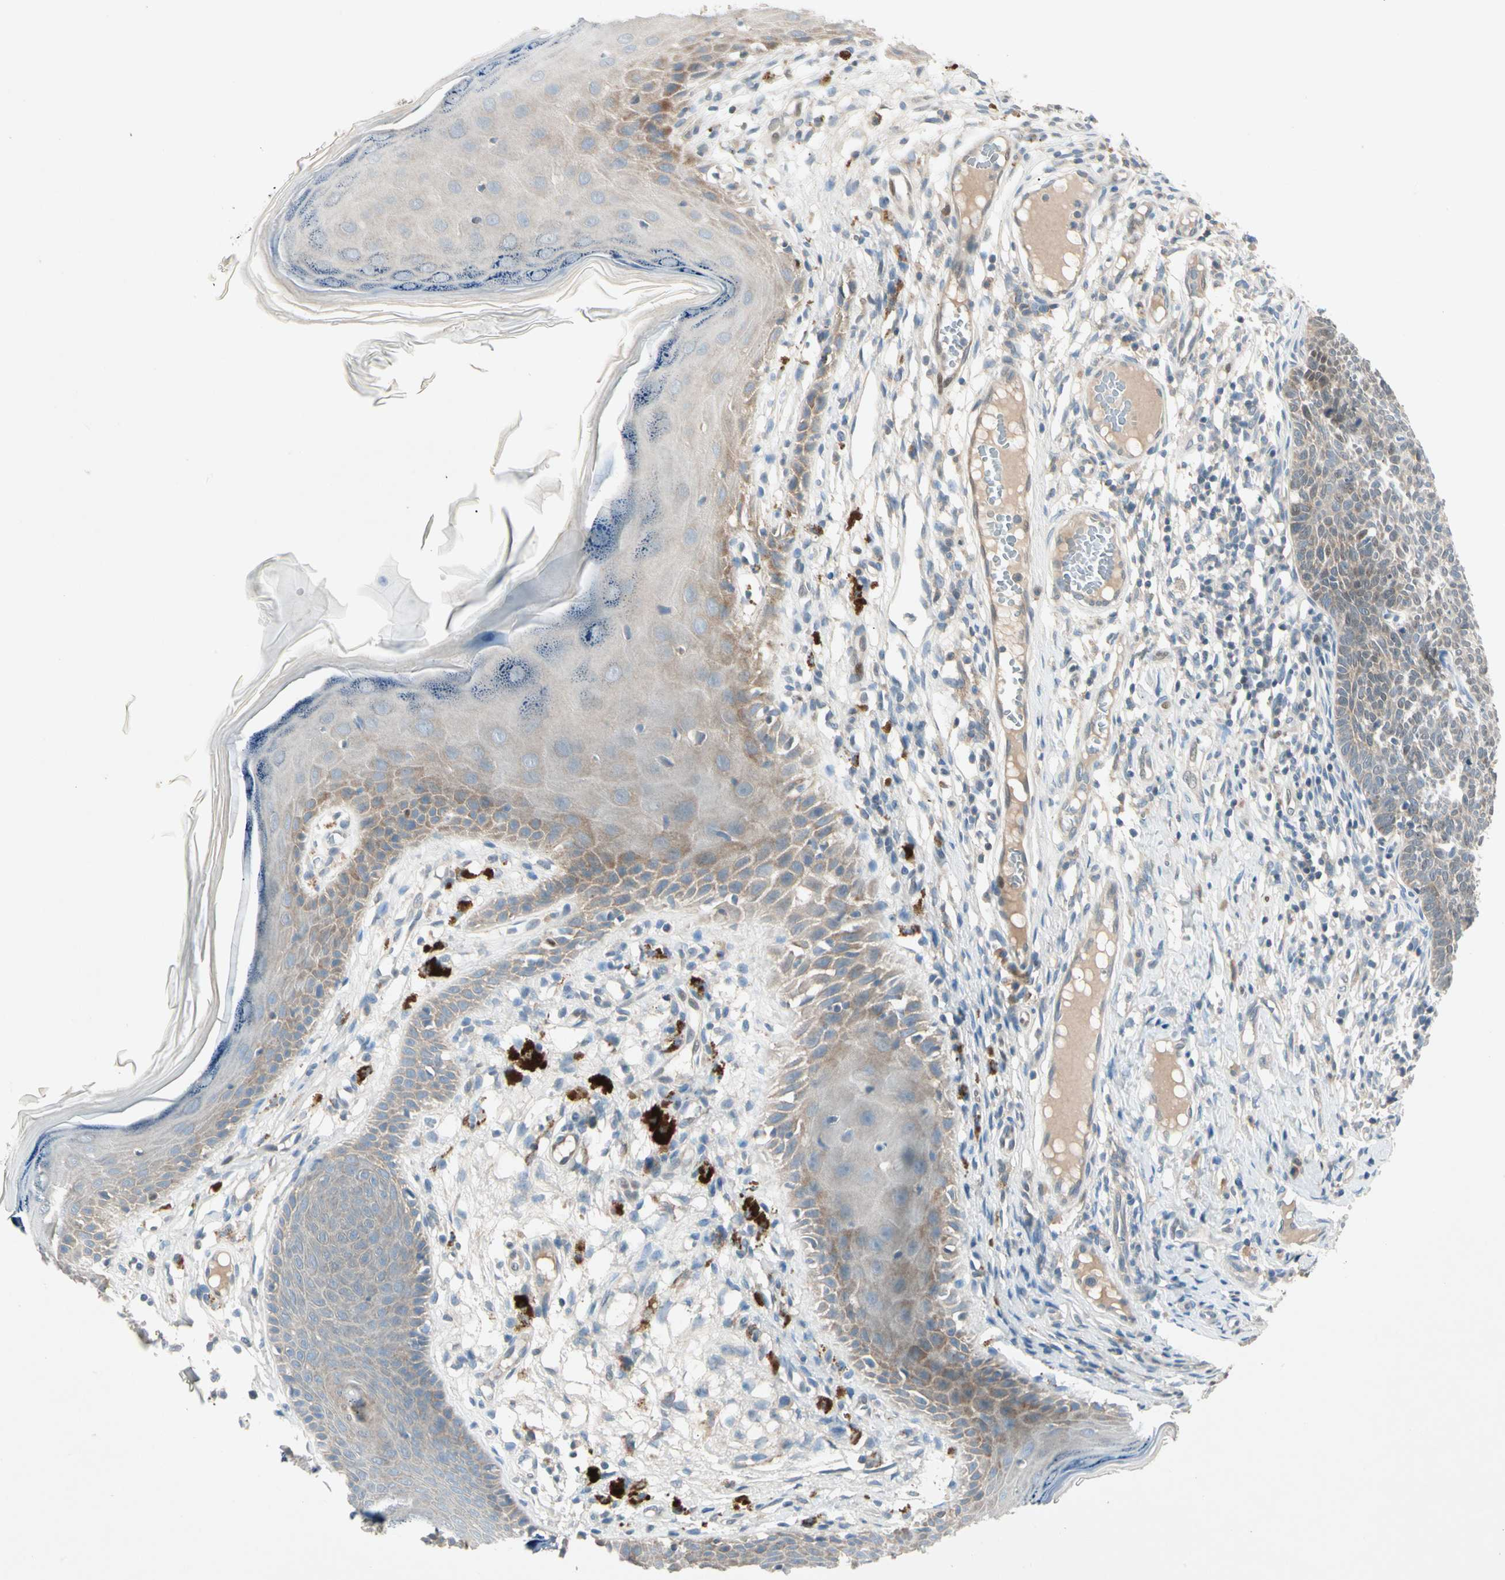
{"staining": {"intensity": "weak", "quantity": "25%-75%", "location": "cytoplasmic/membranous"}, "tissue": "skin cancer", "cell_type": "Tumor cells", "image_type": "cancer", "snomed": [{"axis": "morphology", "description": "Normal tissue, NOS"}, {"axis": "morphology", "description": "Basal cell carcinoma"}, {"axis": "topography", "description": "Skin"}], "caption": "Immunohistochemistry photomicrograph of human basal cell carcinoma (skin) stained for a protein (brown), which reveals low levels of weak cytoplasmic/membranous expression in about 25%-75% of tumor cells.", "gene": "IL1R1", "patient": {"sex": "male", "age": 87}}